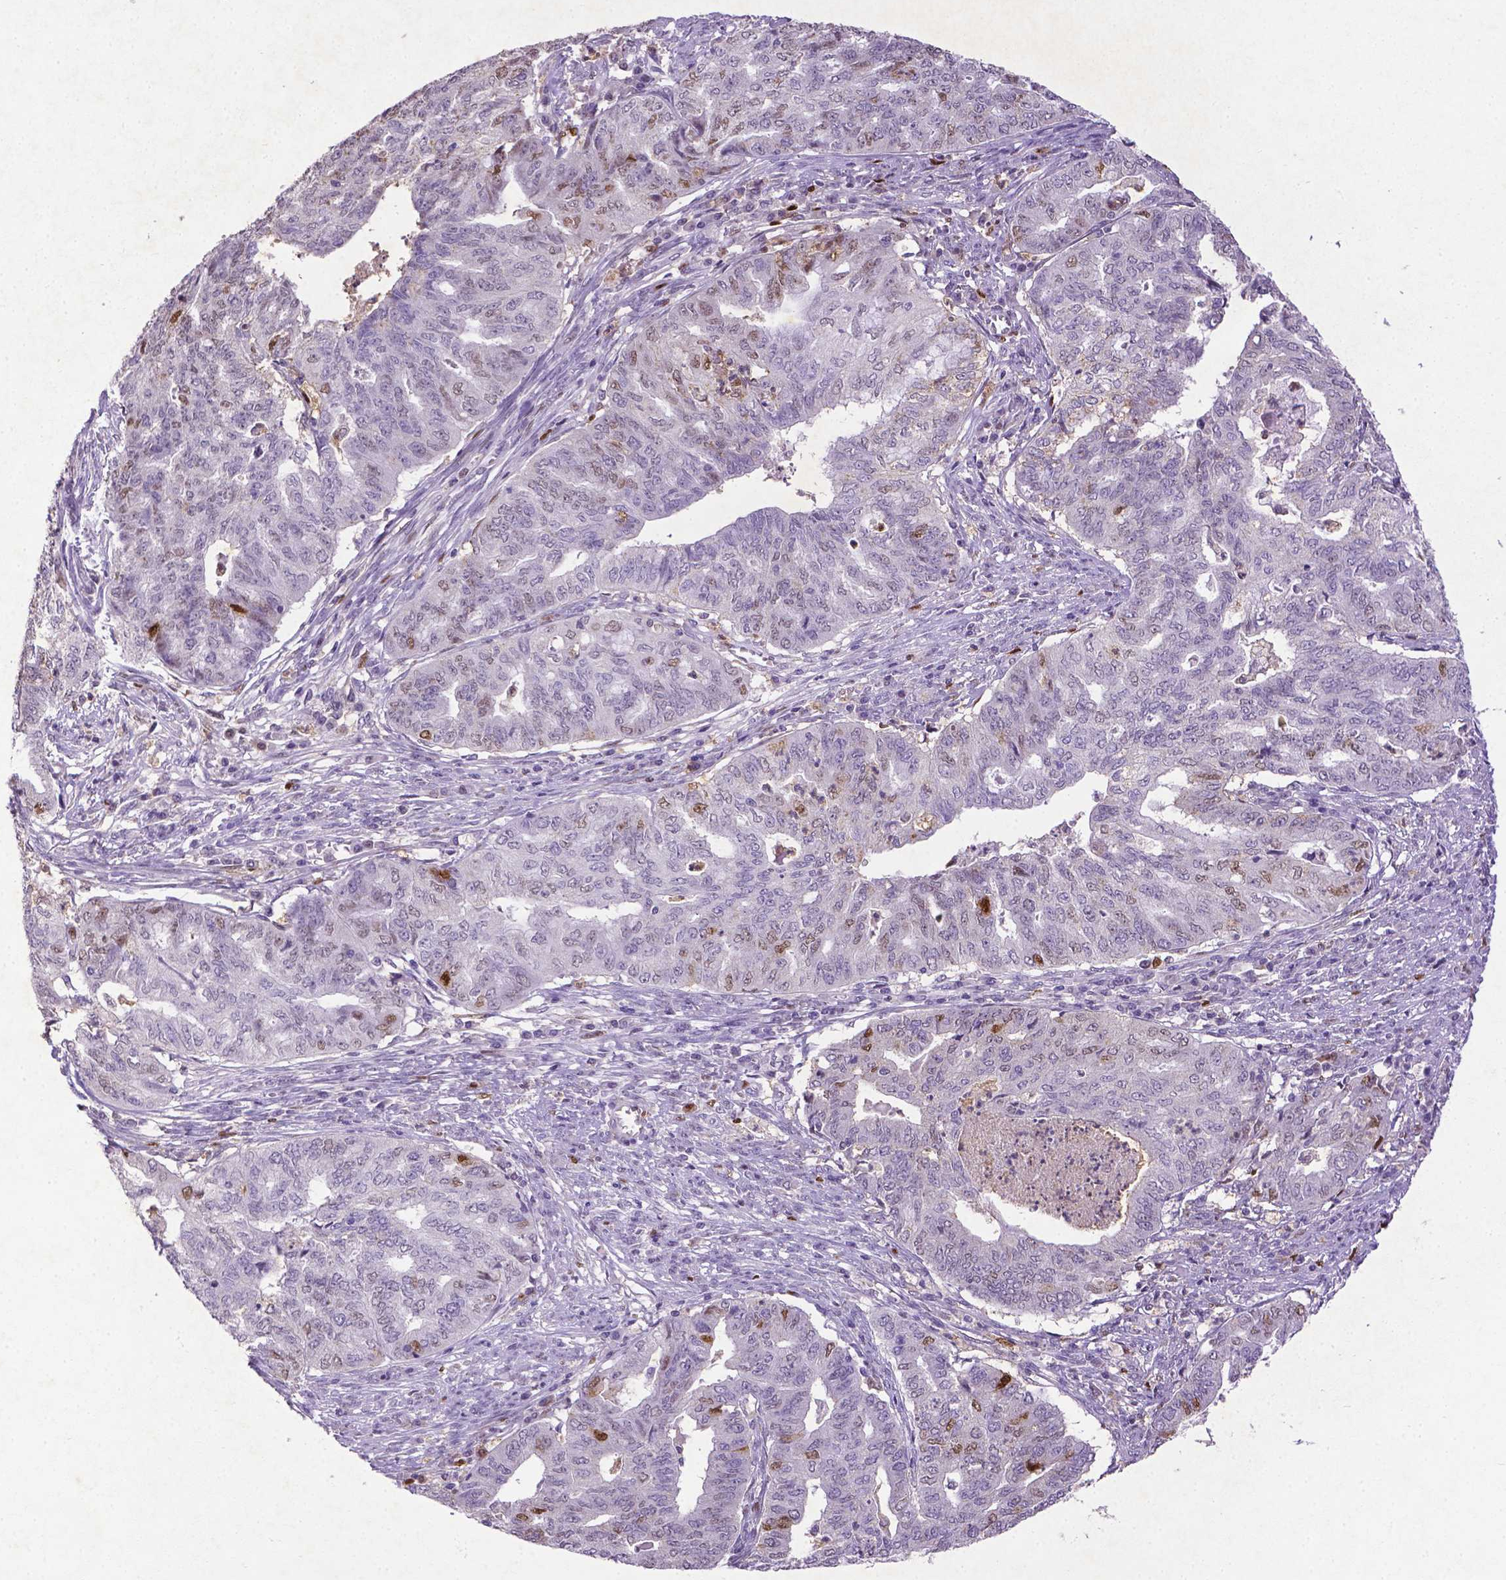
{"staining": {"intensity": "moderate", "quantity": "<25%", "location": "nuclear"}, "tissue": "endometrial cancer", "cell_type": "Tumor cells", "image_type": "cancer", "snomed": [{"axis": "morphology", "description": "Adenocarcinoma, NOS"}, {"axis": "topography", "description": "Endometrium"}], "caption": "The histopathology image displays immunohistochemical staining of endometrial cancer (adenocarcinoma). There is moderate nuclear staining is present in about <25% of tumor cells. (DAB (3,3'-diaminobenzidine) = brown stain, brightfield microscopy at high magnification).", "gene": "CDKN1A", "patient": {"sex": "female", "age": 79}}